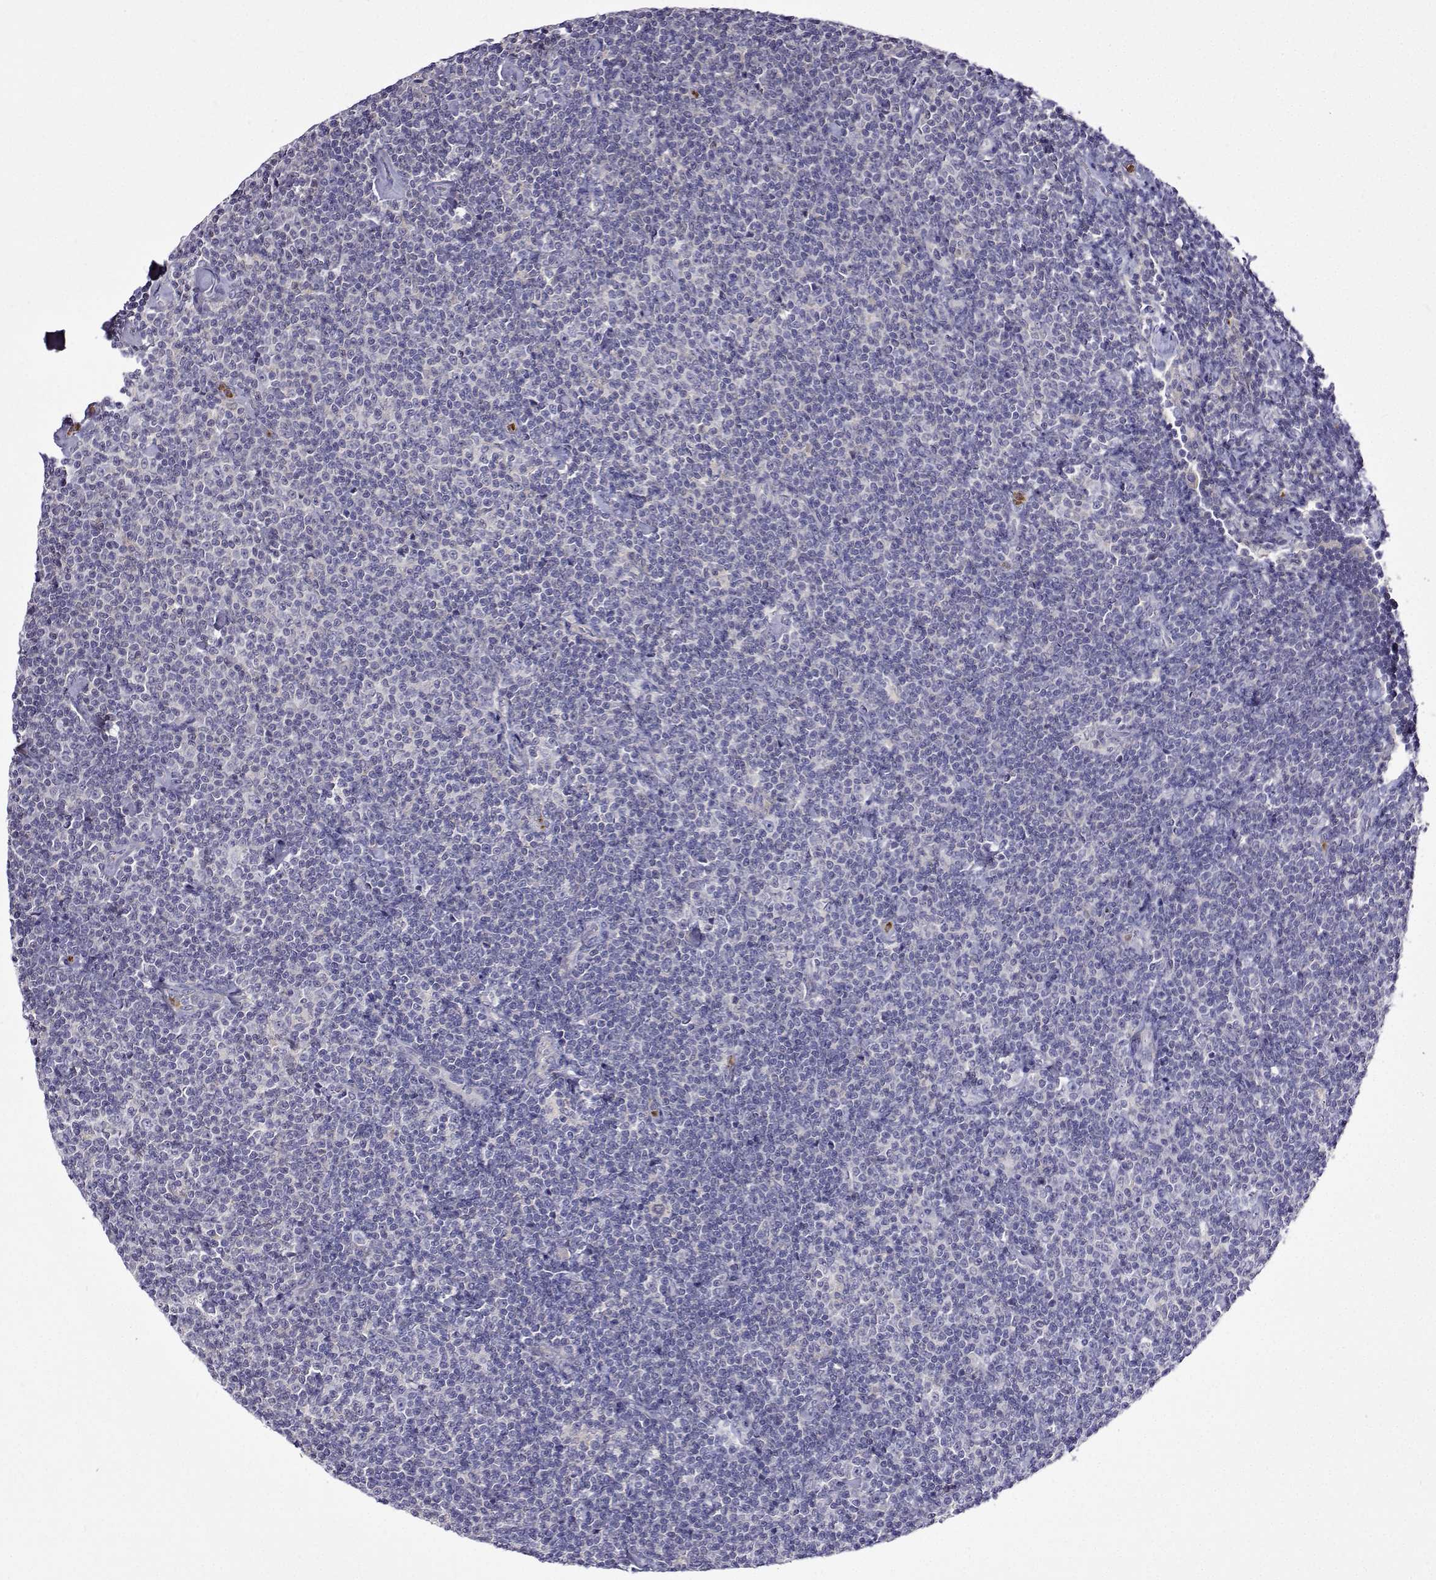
{"staining": {"intensity": "negative", "quantity": "none", "location": "none"}, "tissue": "lymphoma", "cell_type": "Tumor cells", "image_type": "cancer", "snomed": [{"axis": "morphology", "description": "Malignant lymphoma, non-Hodgkin's type, Low grade"}, {"axis": "topography", "description": "Lymph node"}], "caption": "Immunohistochemical staining of human lymphoma reveals no significant expression in tumor cells.", "gene": "SULT2A1", "patient": {"sex": "male", "age": 81}}